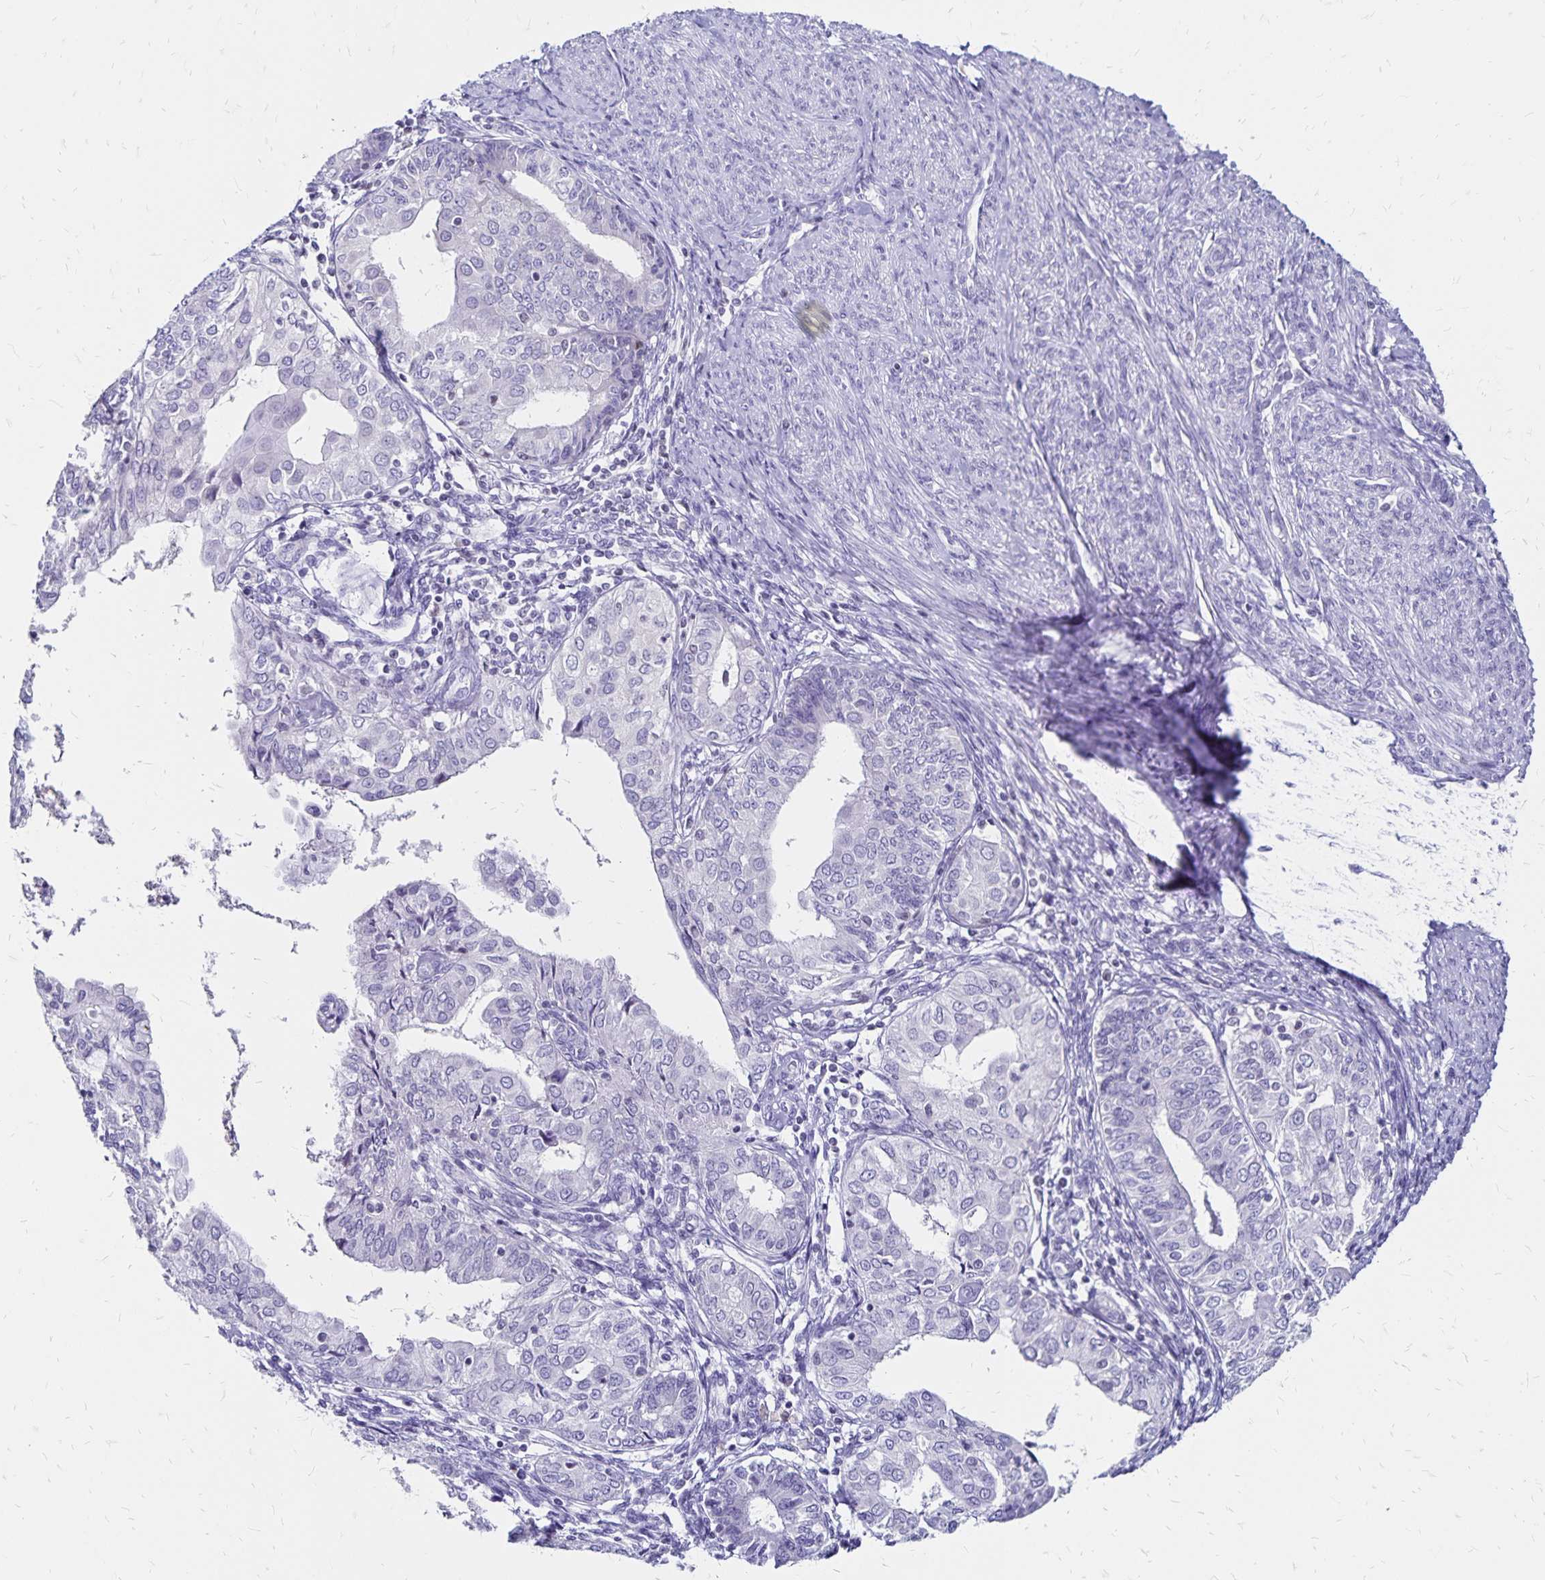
{"staining": {"intensity": "negative", "quantity": "none", "location": "none"}, "tissue": "endometrial cancer", "cell_type": "Tumor cells", "image_type": "cancer", "snomed": [{"axis": "morphology", "description": "Adenocarcinoma, NOS"}, {"axis": "topography", "description": "Endometrium"}], "caption": "Immunohistochemical staining of endometrial cancer displays no significant expression in tumor cells. (Brightfield microscopy of DAB (3,3'-diaminobenzidine) immunohistochemistry (IHC) at high magnification).", "gene": "IKZF1", "patient": {"sex": "female", "age": 68}}